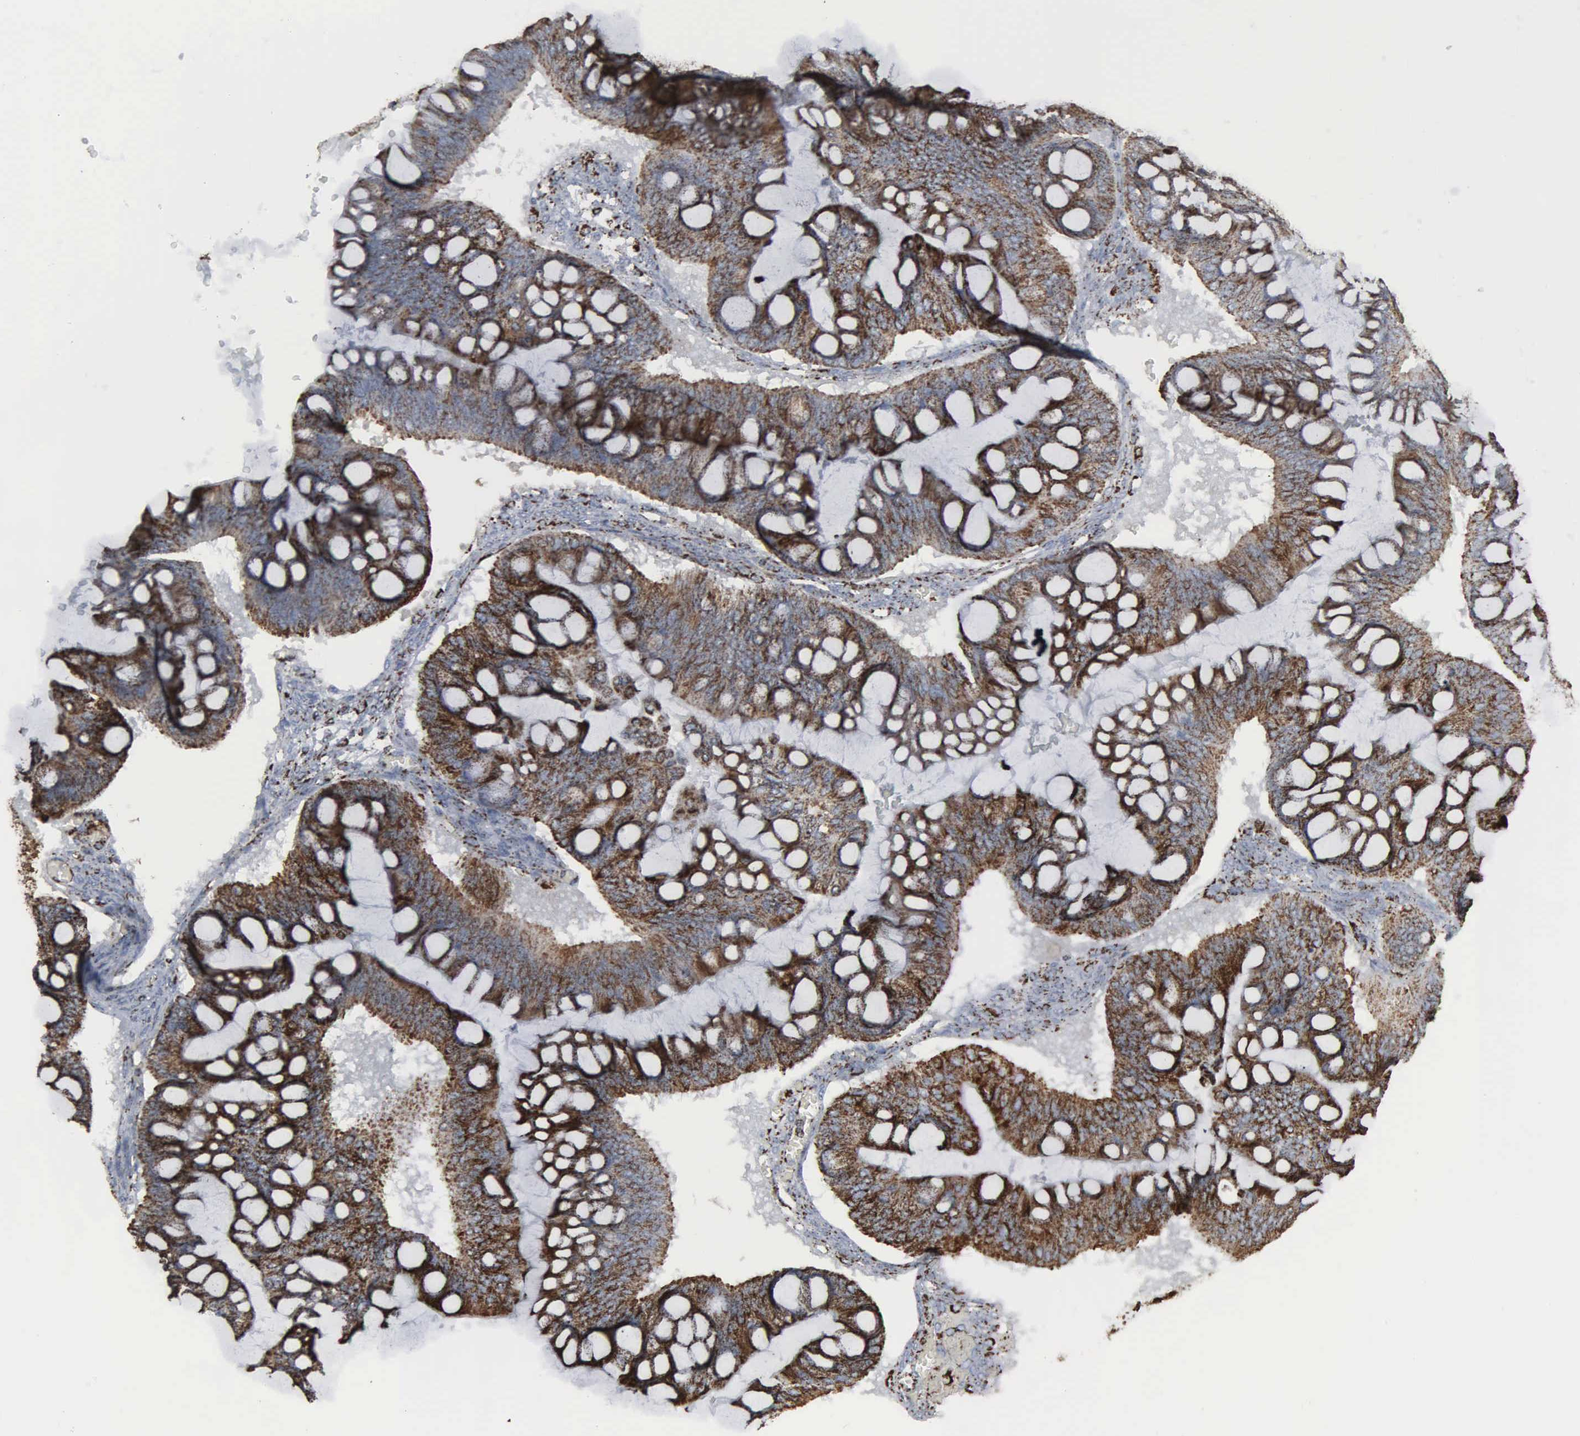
{"staining": {"intensity": "strong", "quantity": ">75%", "location": "cytoplasmic/membranous"}, "tissue": "ovarian cancer", "cell_type": "Tumor cells", "image_type": "cancer", "snomed": [{"axis": "morphology", "description": "Cystadenocarcinoma, mucinous, NOS"}, {"axis": "topography", "description": "Ovary"}], "caption": "Approximately >75% of tumor cells in ovarian mucinous cystadenocarcinoma show strong cytoplasmic/membranous protein positivity as visualized by brown immunohistochemical staining.", "gene": "HSPA9", "patient": {"sex": "female", "age": 73}}